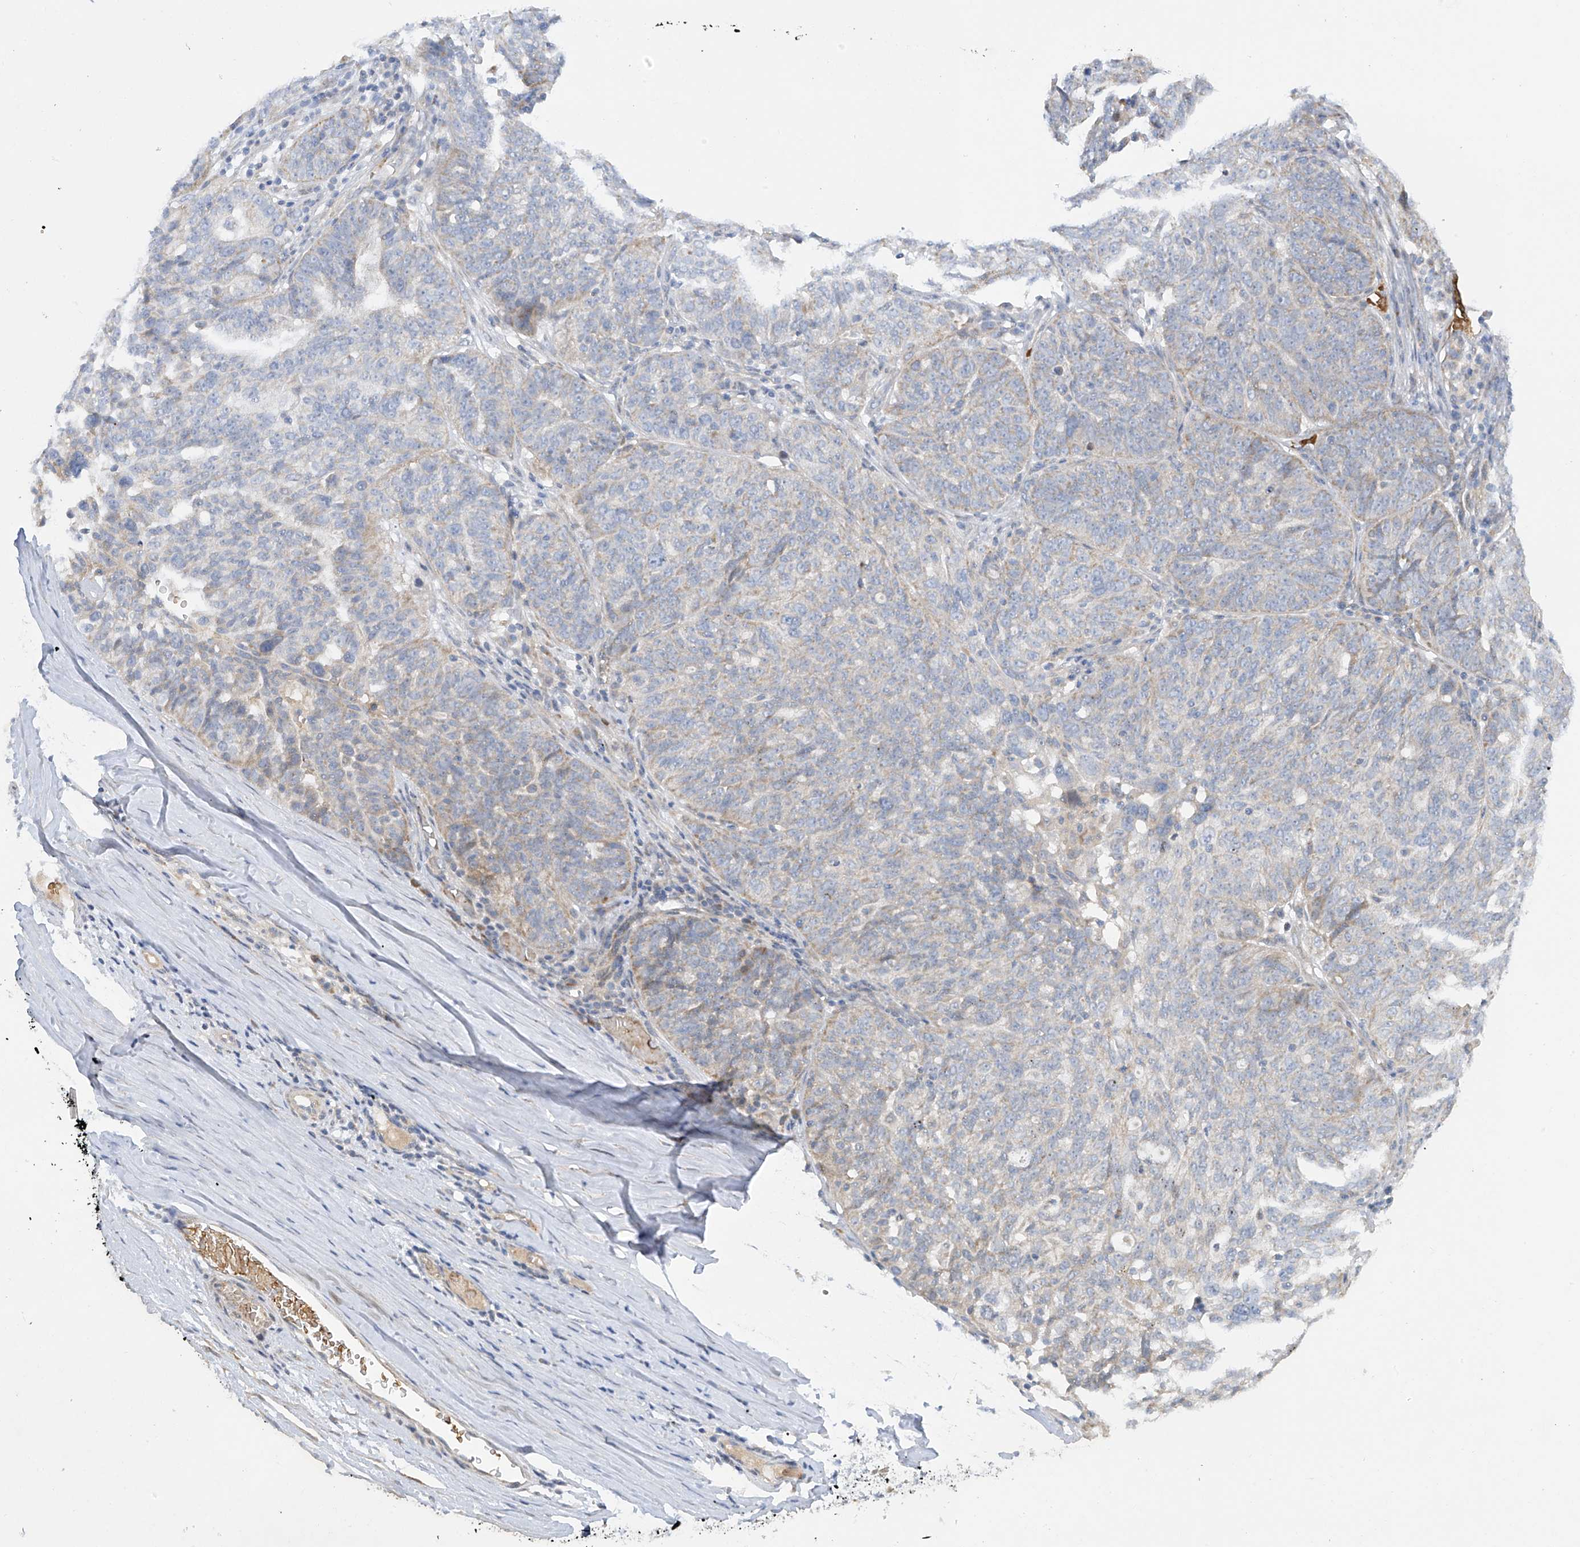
{"staining": {"intensity": "weak", "quantity": "<25%", "location": "cytoplasmic/membranous"}, "tissue": "ovarian cancer", "cell_type": "Tumor cells", "image_type": "cancer", "snomed": [{"axis": "morphology", "description": "Cystadenocarcinoma, serous, NOS"}, {"axis": "topography", "description": "Ovary"}], "caption": "Immunohistochemistry (IHC) image of human ovarian cancer (serous cystadenocarcinoma) stained for a protein (brown), which exhibits no expression in tumor cells.", "gene": "METTL18", "patient": {"sex": "female", "age": 59}}